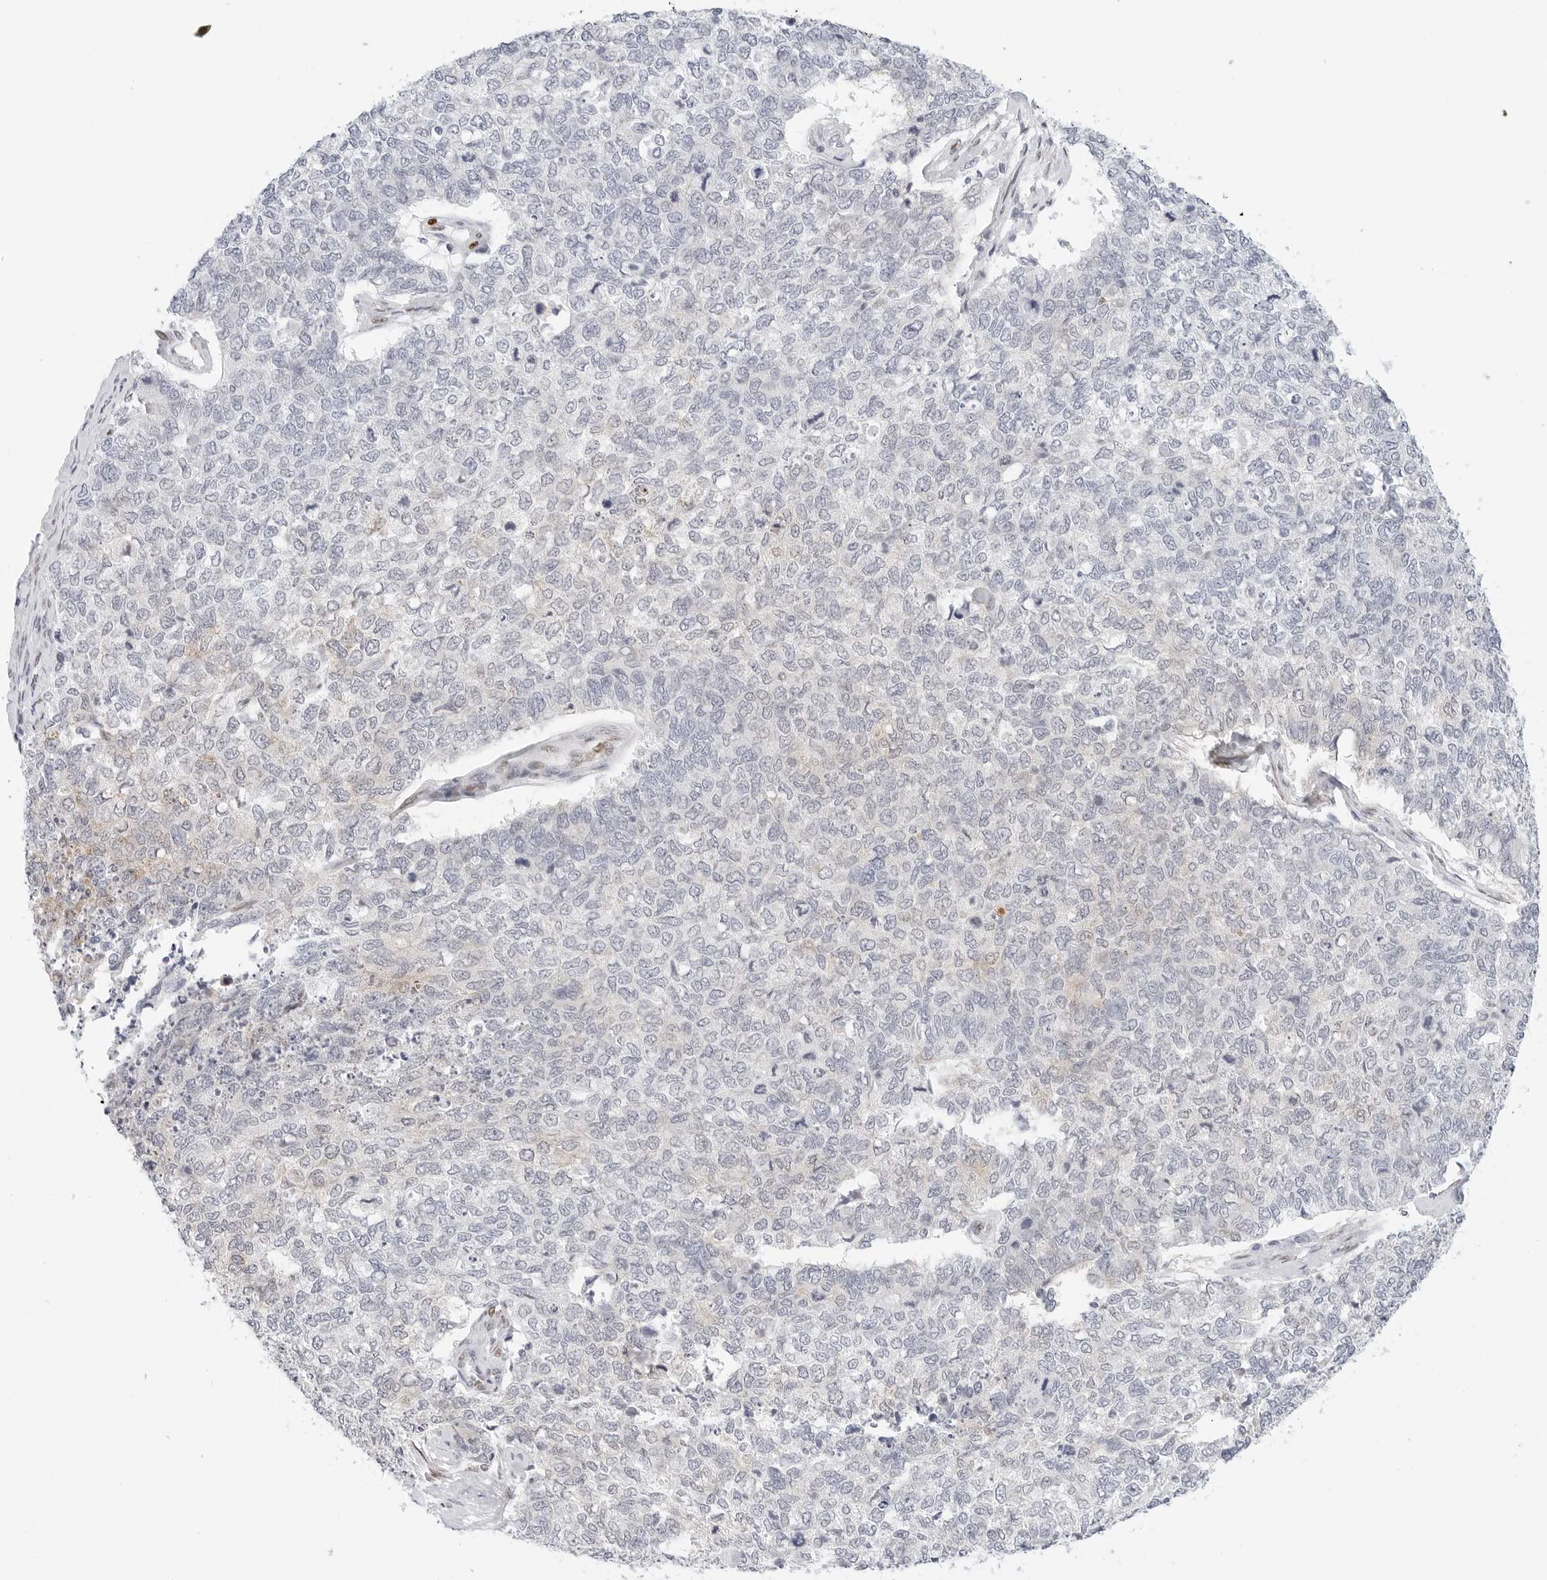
{"staining": {"intensity": "negative", "quantity": "none", "location": "none"}, "tissue": "cervical cancer", "cell_type": "Tumor cells", "image_type": "cancer", "snomed": [{"axis": "morphology", "description": "Squamous cell carcinoma, NOS"}, {"axis": "topography", "description": "Cervix"}], "caption": "Tumor cells are negative for protein expression in human squamous cell carcinoma (cervical).", "gene": "SPIDR", "patient": {"sex": "female", "age": 63}}